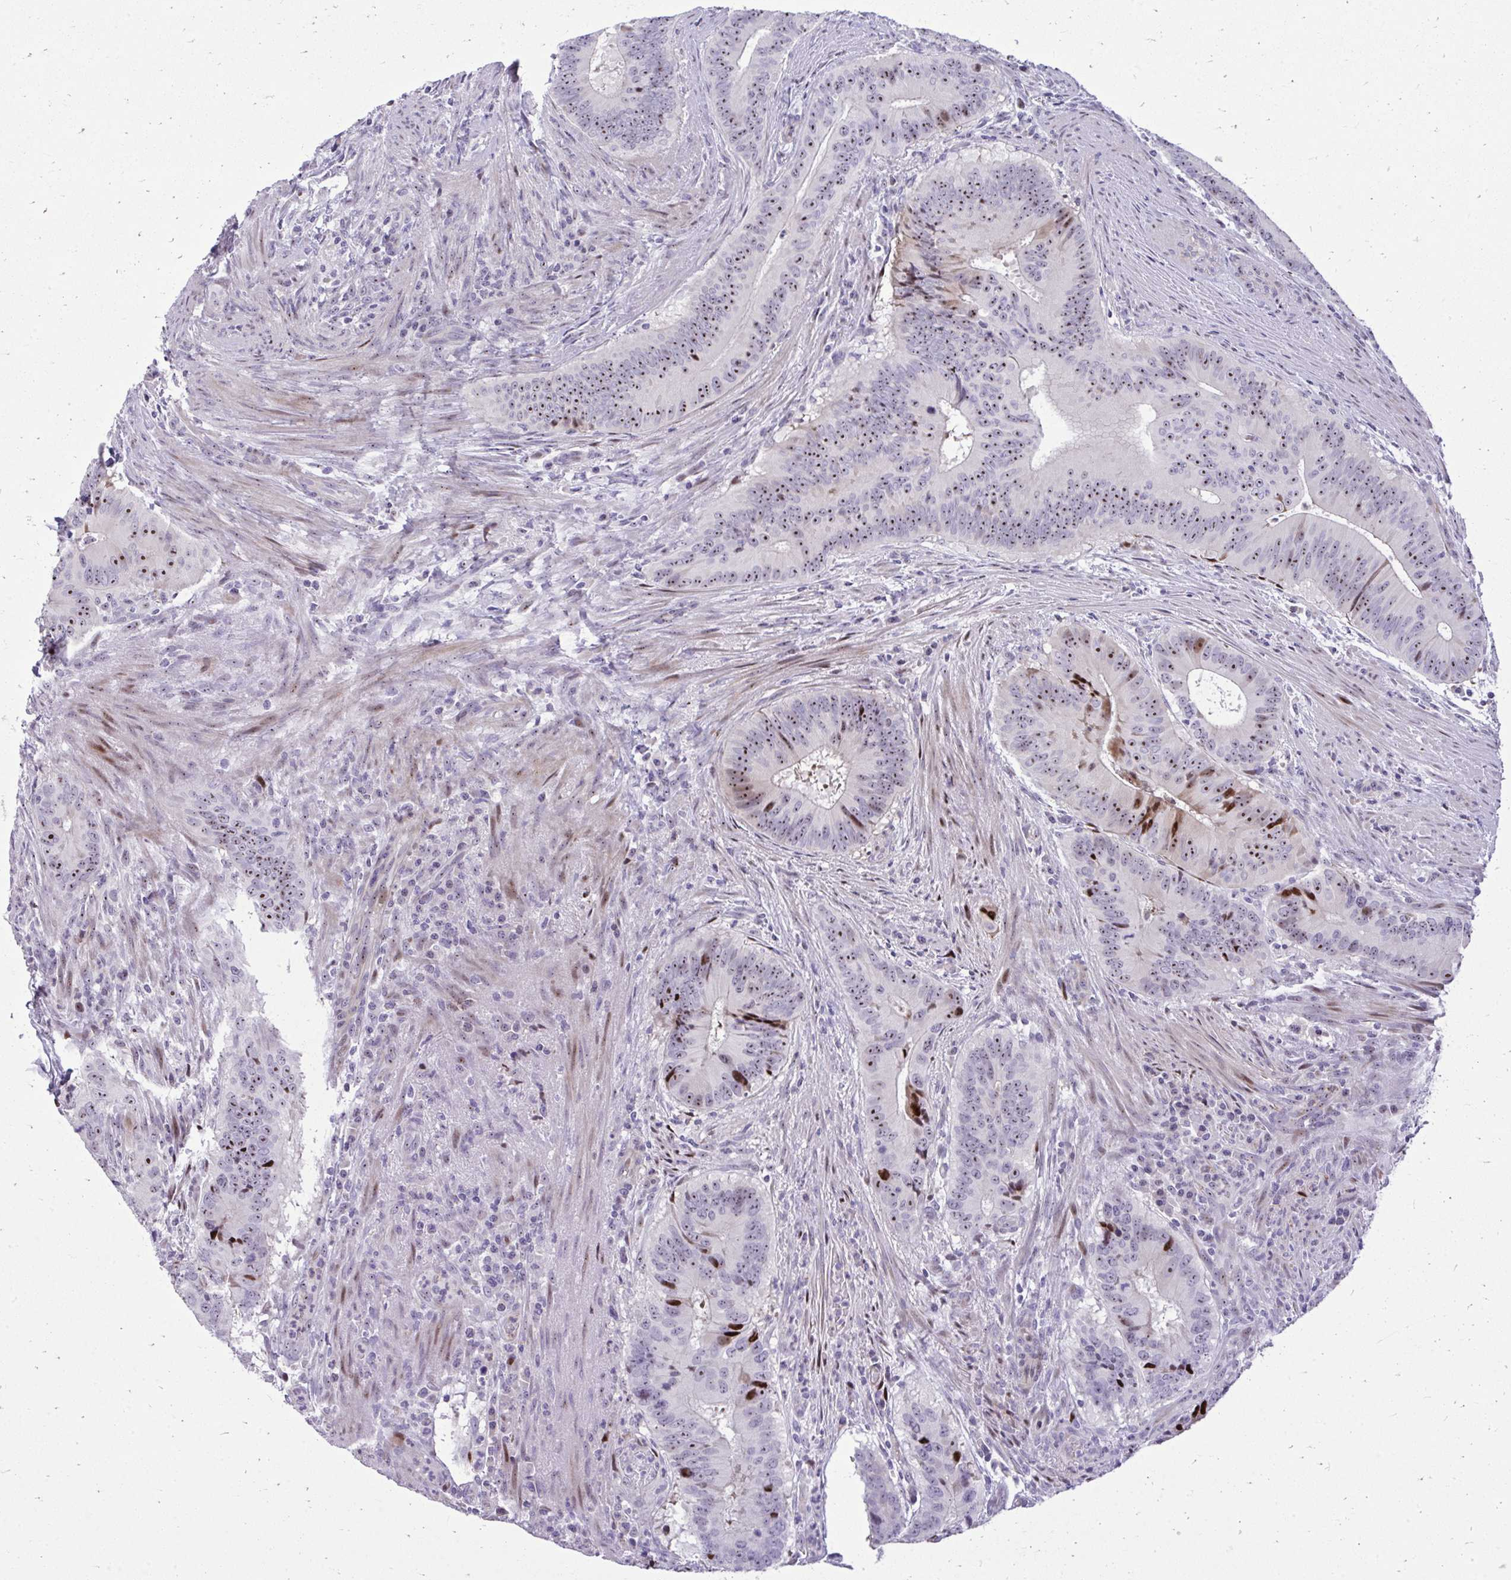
{"staining": {"intensity": "moderate", "quantity": "25%-75%", "location": "nuclear"}, "tissue": "colorectal cancer", "cell_type": "Tumor cells", "image_type": "cancer", "snomed": [{"axis": "morphology", "description": "Adenocarcinoma, NOS"}, {"axis": "topography", "description": "Colon"}], "caption": "Immunohistochemistry of colorectal adenocarcinoma reveals medium levels of moderate nuclear expression in about 25%-75% of tumor cells. (DAB (3,3'-diaminobenzidine) = brown stain, brightfield microscopy at high magnification).", "gene": "DLX4", "patient": {"sex": "male", "age": 62}}